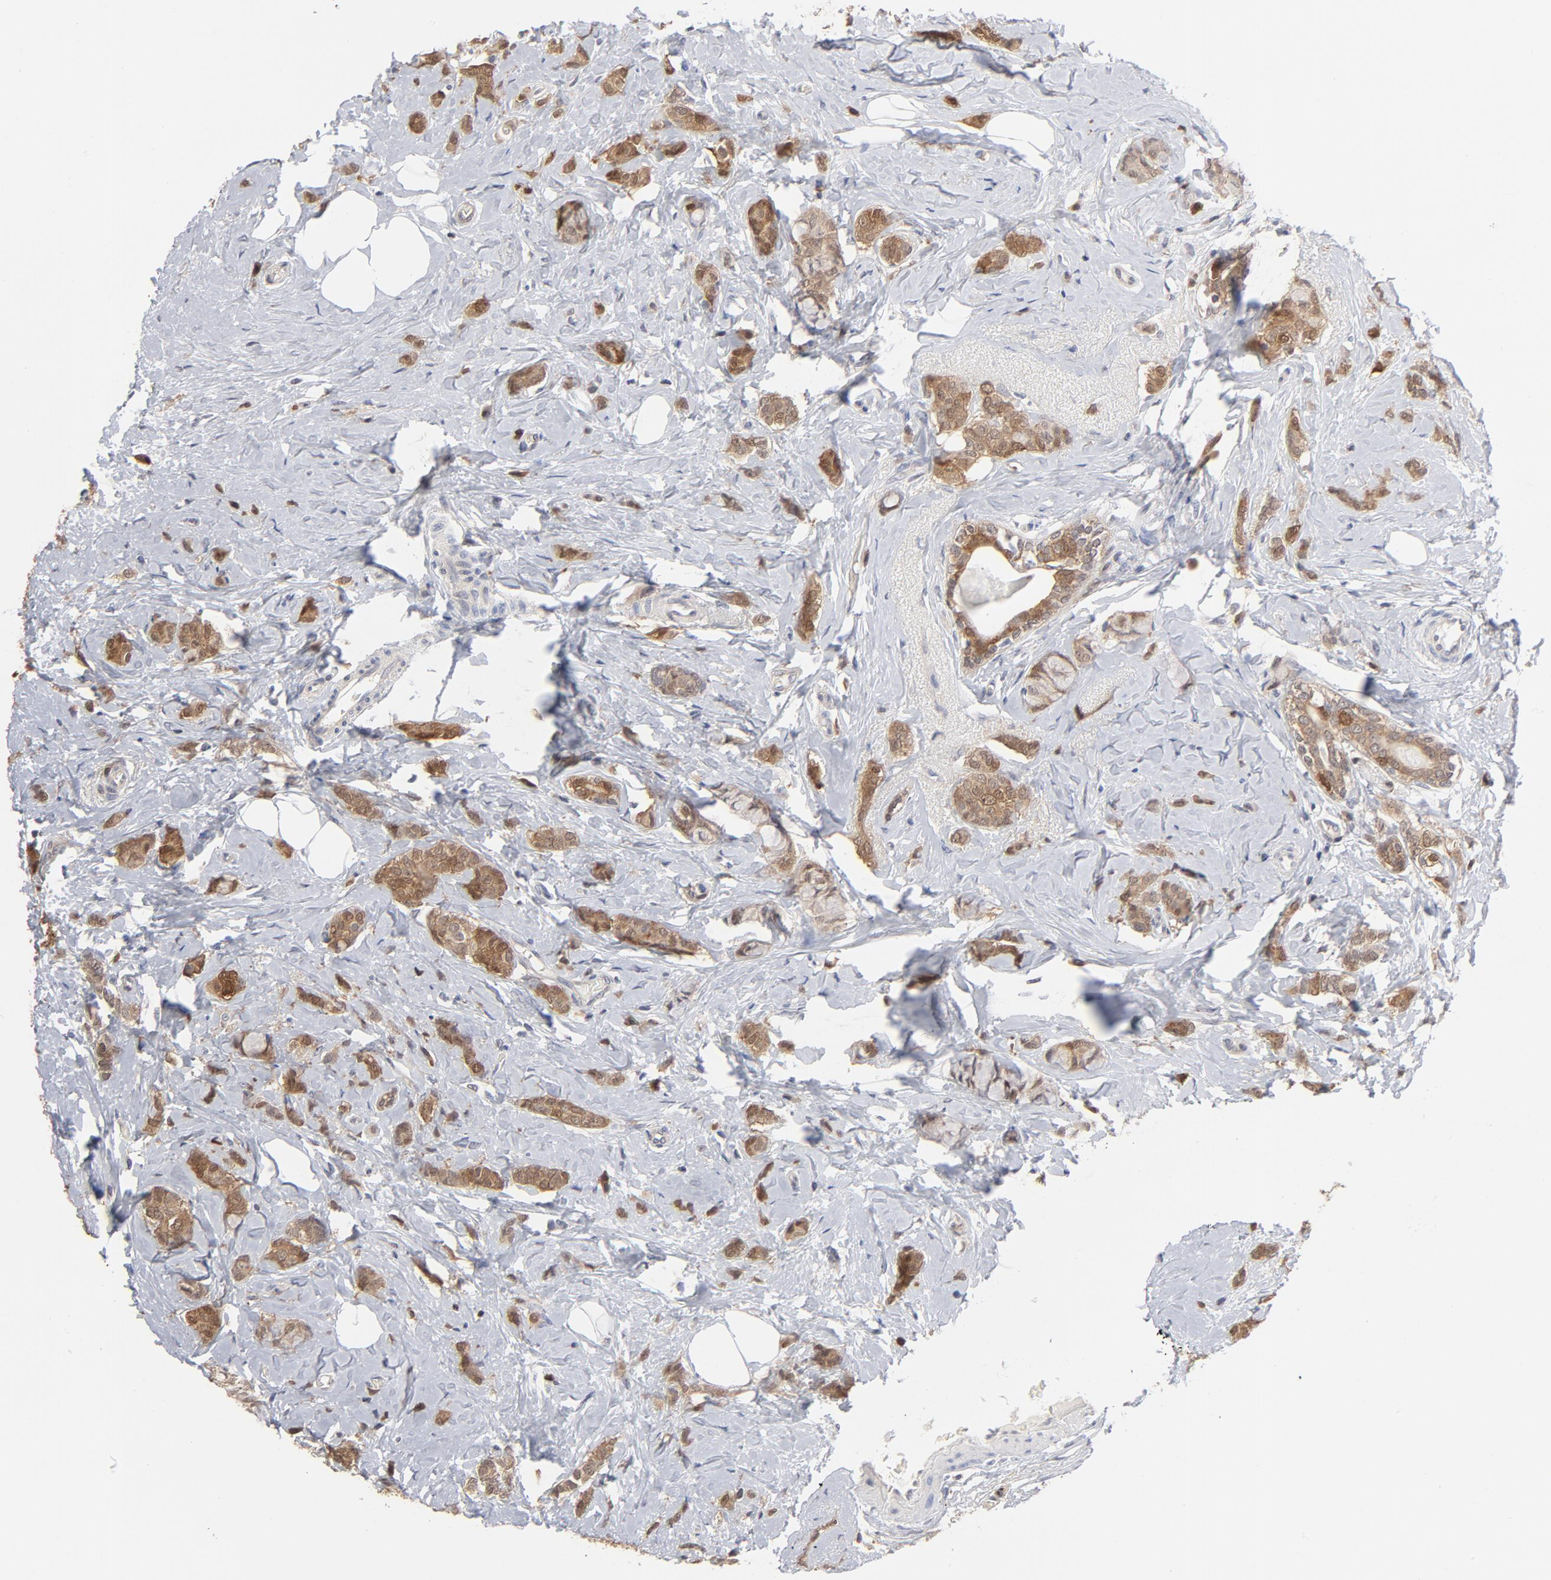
{"staining": {"intensity": "moderate", "quantity": ">75%", "location": "cytoplasmic/membranous"}, "tissue": "breast cancer", "cell_type": "Tumor cells", "image_type": "cancer", "snomed": [{"axis": "morphology", "description": "Lobular carcinoma"}, {"axis": "topography", "description": "Breast"}], "caption": "IHC staining of lobular carcinoma (breast), which reveals medium levels of moderate cytoplasmic/membranous expression in about >75% of tumor cells indicating moderate cytoplasmic/membranous protein positivity. The staining was performed using DAB (3,3'-diaminobenzidine) (brown) for protein detection and nuclei were counterstained in hematoxylin (blue).", "gene": "MIF", "patient": {"sex": "female", "age": 60}}